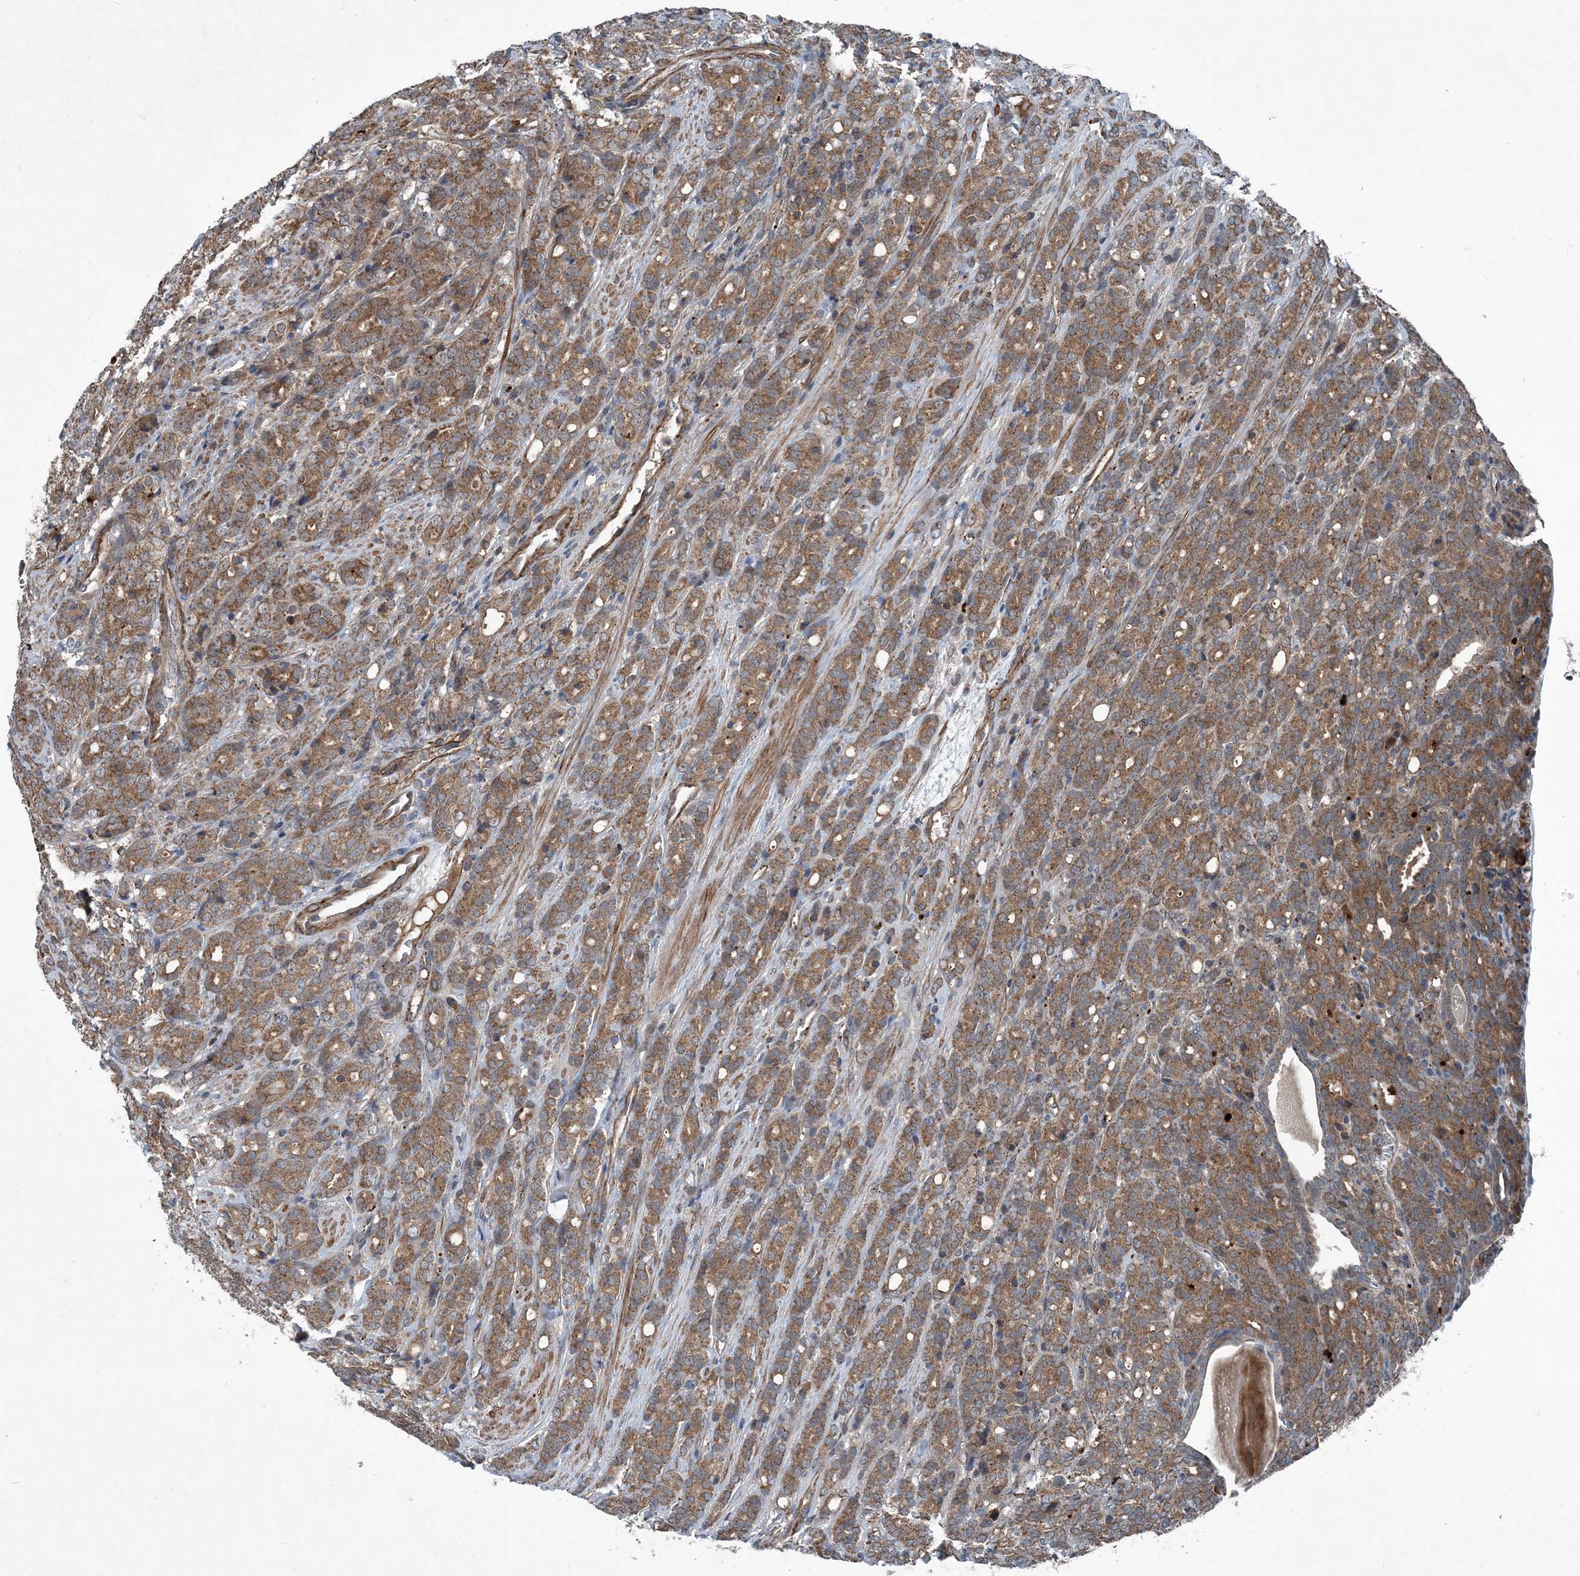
{"staining": {"intensity": "moderate", "quantity": ">75%", "location": "cytoplasmic/membranous"}, "tissue": "prostate cancer", "cell_type": "Tumor cells", "image_type": "cancer", "snomed": [{"axis": "morphology", "description": "Adenocarcinoma, High grade"}, {"axis": "topography", "description": "Prostate"}], "caption": "Approximately >75% of tumor cells in human prostate adenocarcinoma (high-grade) exhibit moderate cytoplasmic/membranous protein positivity as visualized by brown immunohistochemical staining.", "gene": "NDUFA2", "patient": {"sex": "male", "age": 62}}